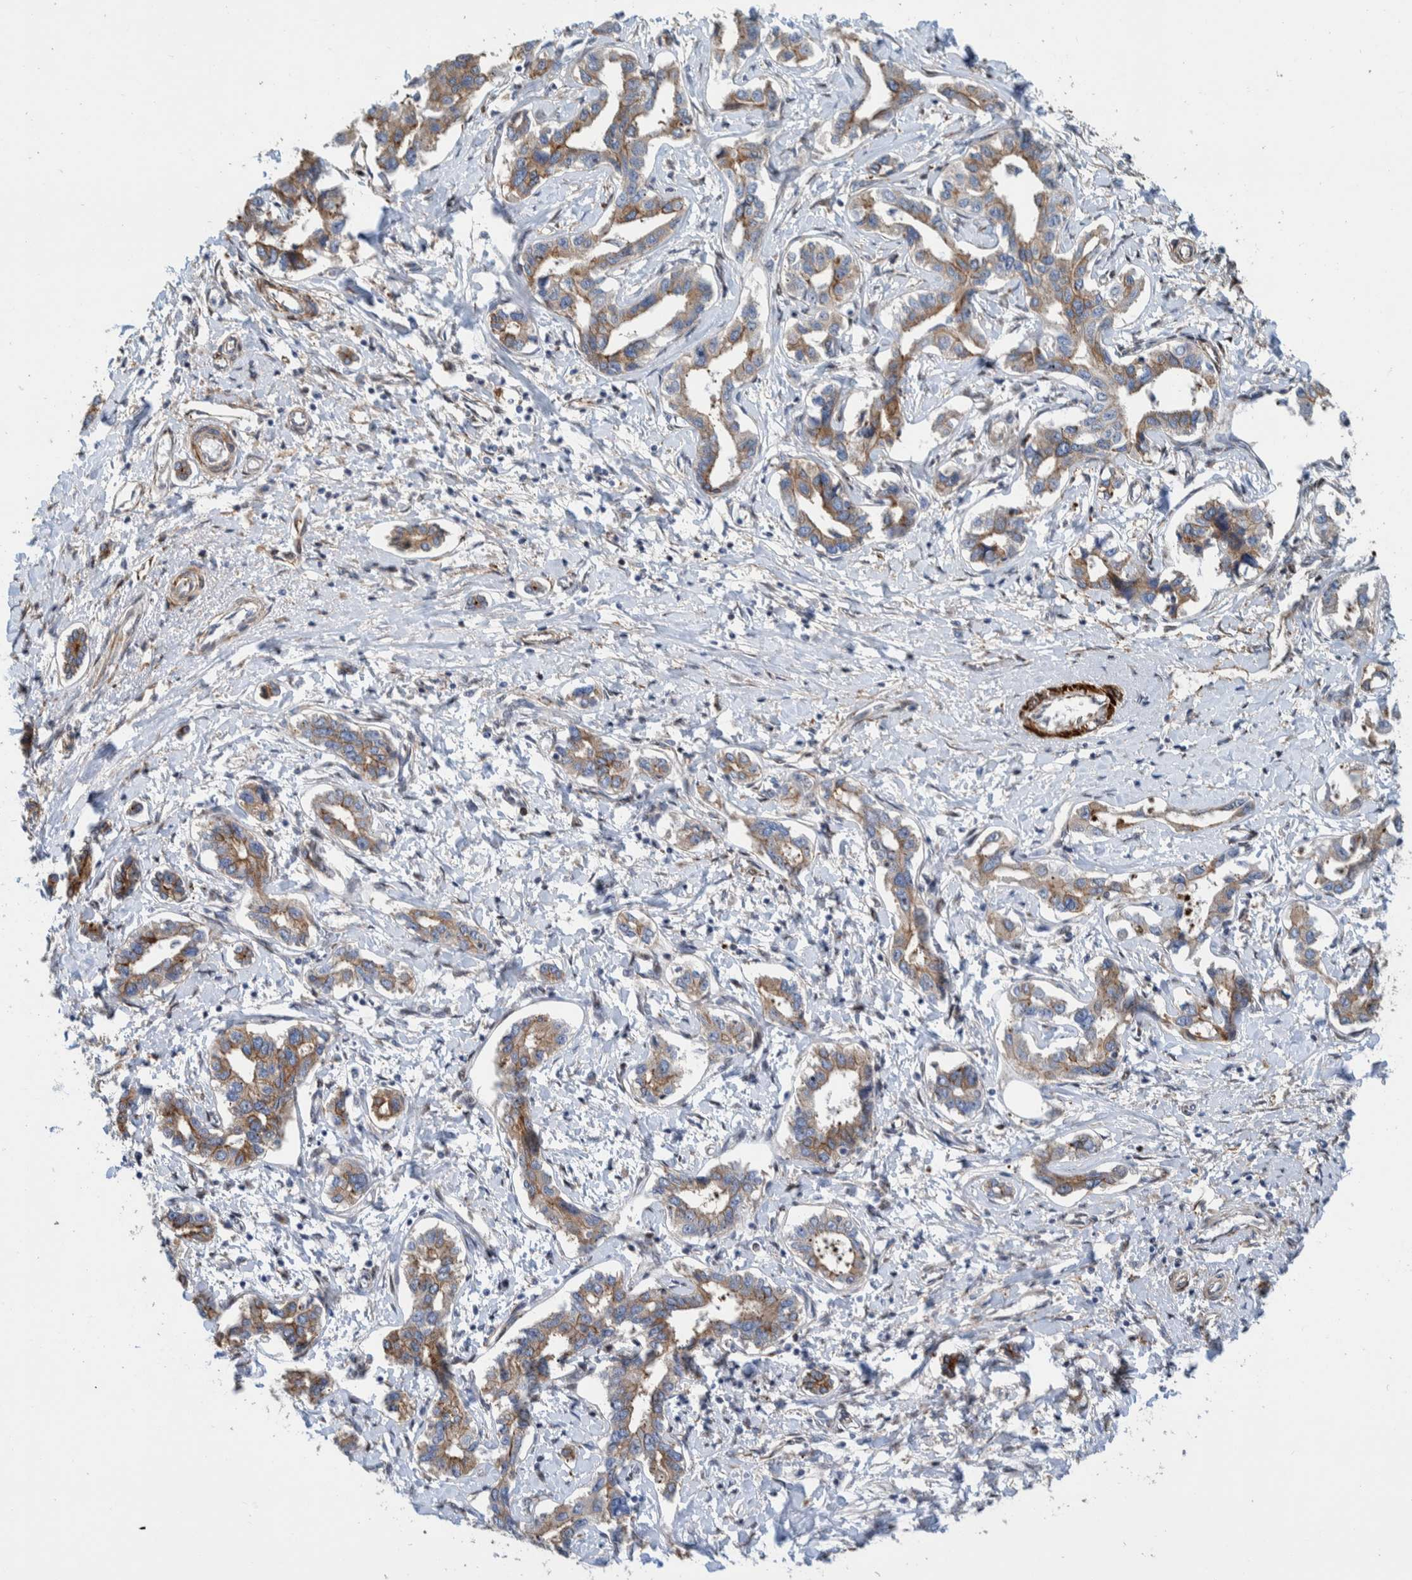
{"staining": {"intensity": "moderate", "quantity": ">75%", "location": "cytoplasmic/membranous"}, "tissue": "liver cancer", "cell_type": "Tumor cells", "image_type": "cancer", "snomed": [{"axis": "morphology", "description": "Cholangiocarcinoma"}, {"axis": "topography", "description": "Liver"}], "caption": "Immunohistochemical staining of human liver cancer displays medium levels of moderate cytoplasmic/membranous protein staining in about >75% of tumor cells. The protein of interest is stained brown, and the nuclei are stained in blue (DAB IHC with brightfield microscopy, high magnification).", "gene": "CCDC57", "patient": {"sex": "male", "age": 59}}